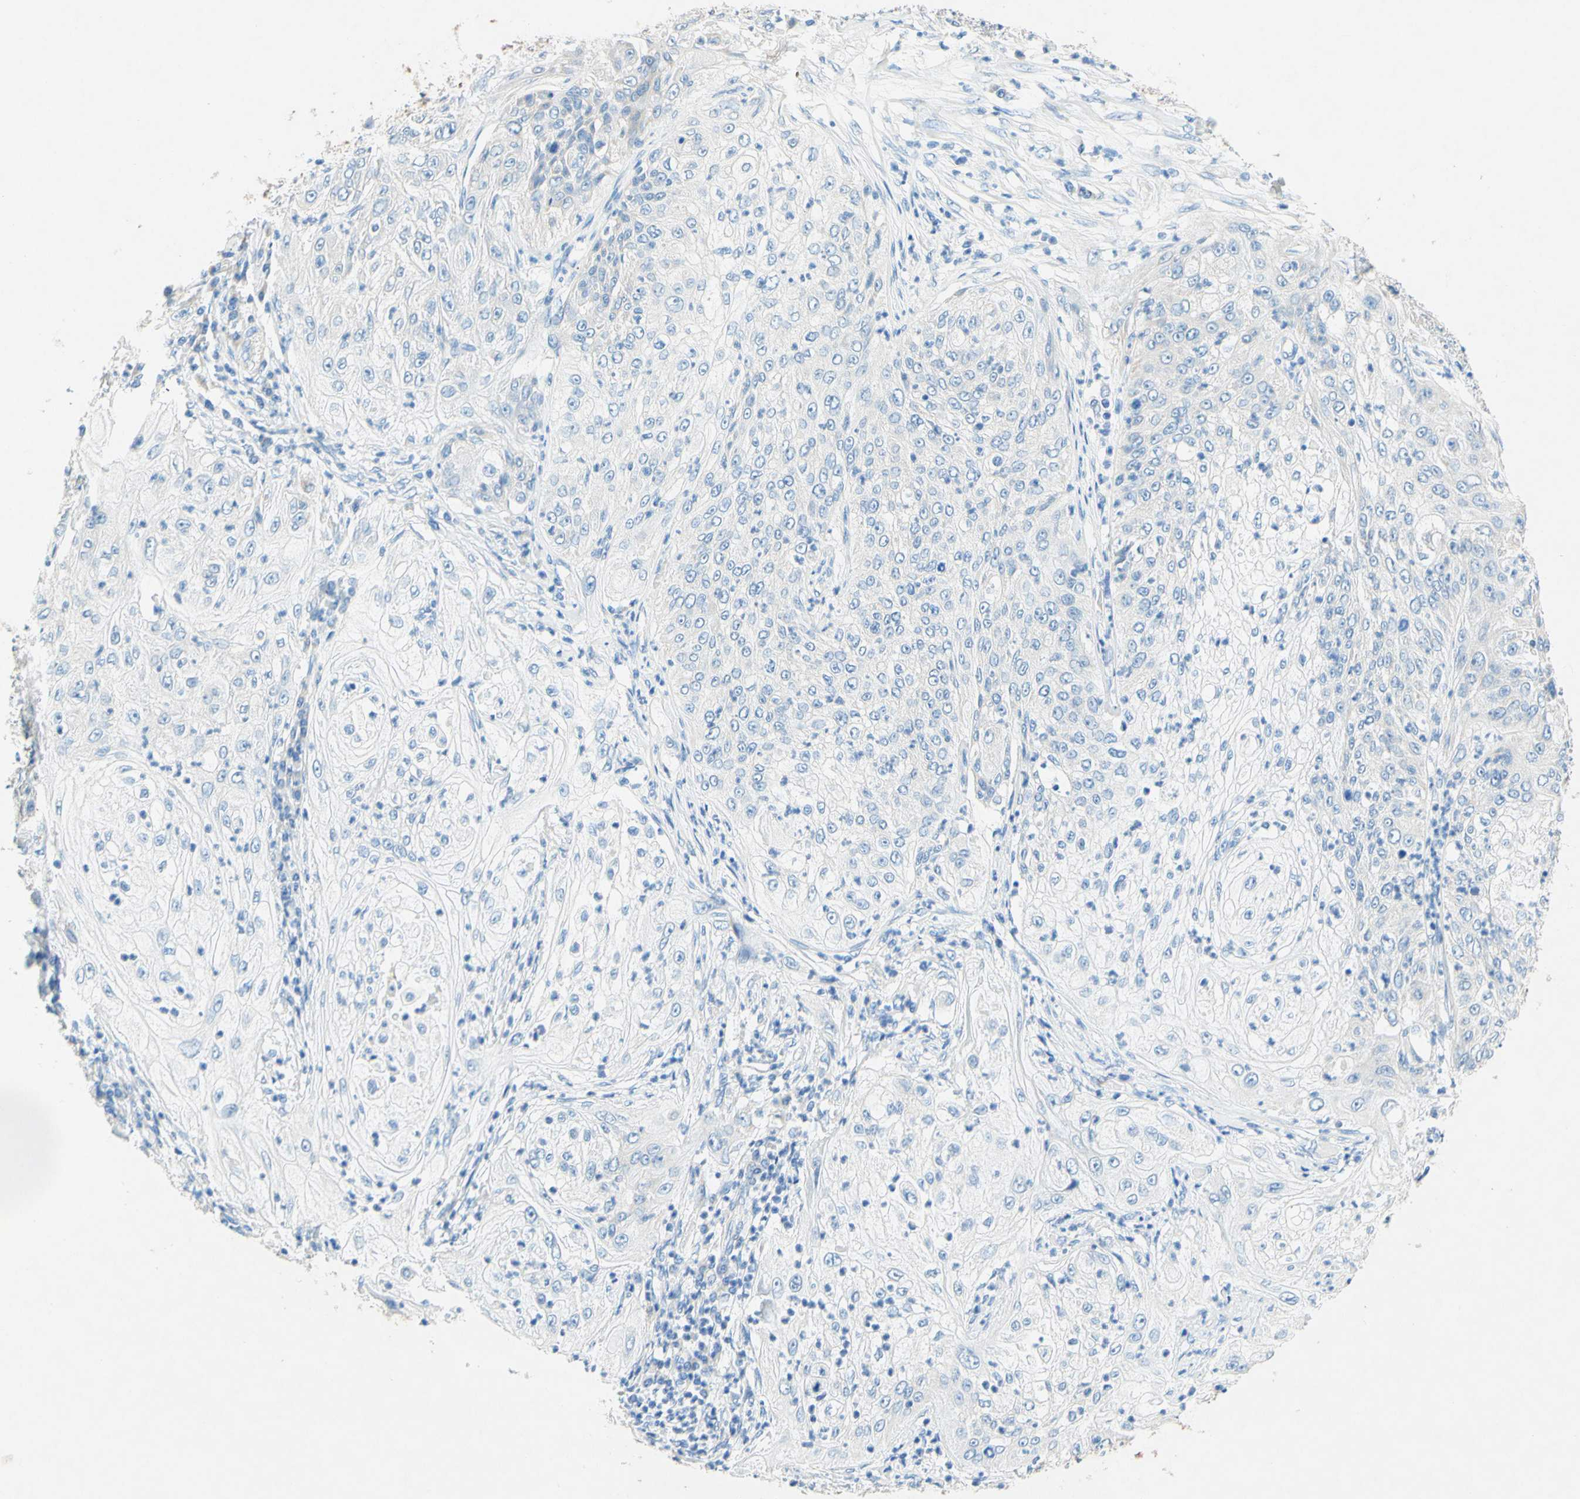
{"staining": {"intensity": "negative", "quantity": "none", "location": "none"}, "tissue": "lung cancer", "cell_type": "Tumor cells", "image_type": "cancer", "snomed": [{"axis": "morphology", "description": "Inflammation, NOS"}, {"axis": "morphology", "description": "Squamous cell carcinoma, NOS"}, {"axis": "topography", "description": "Lymph node"}, {"axis": "topography", "description": "Soft tissue"}, {"axis": "topography", "description": "Lung"}], "caption": "Tumor cells show no significant expression in squamous cell carcinoma (lung).", "gene": "SLC46A1", "patient": {"sex": "male", "age": 66}}